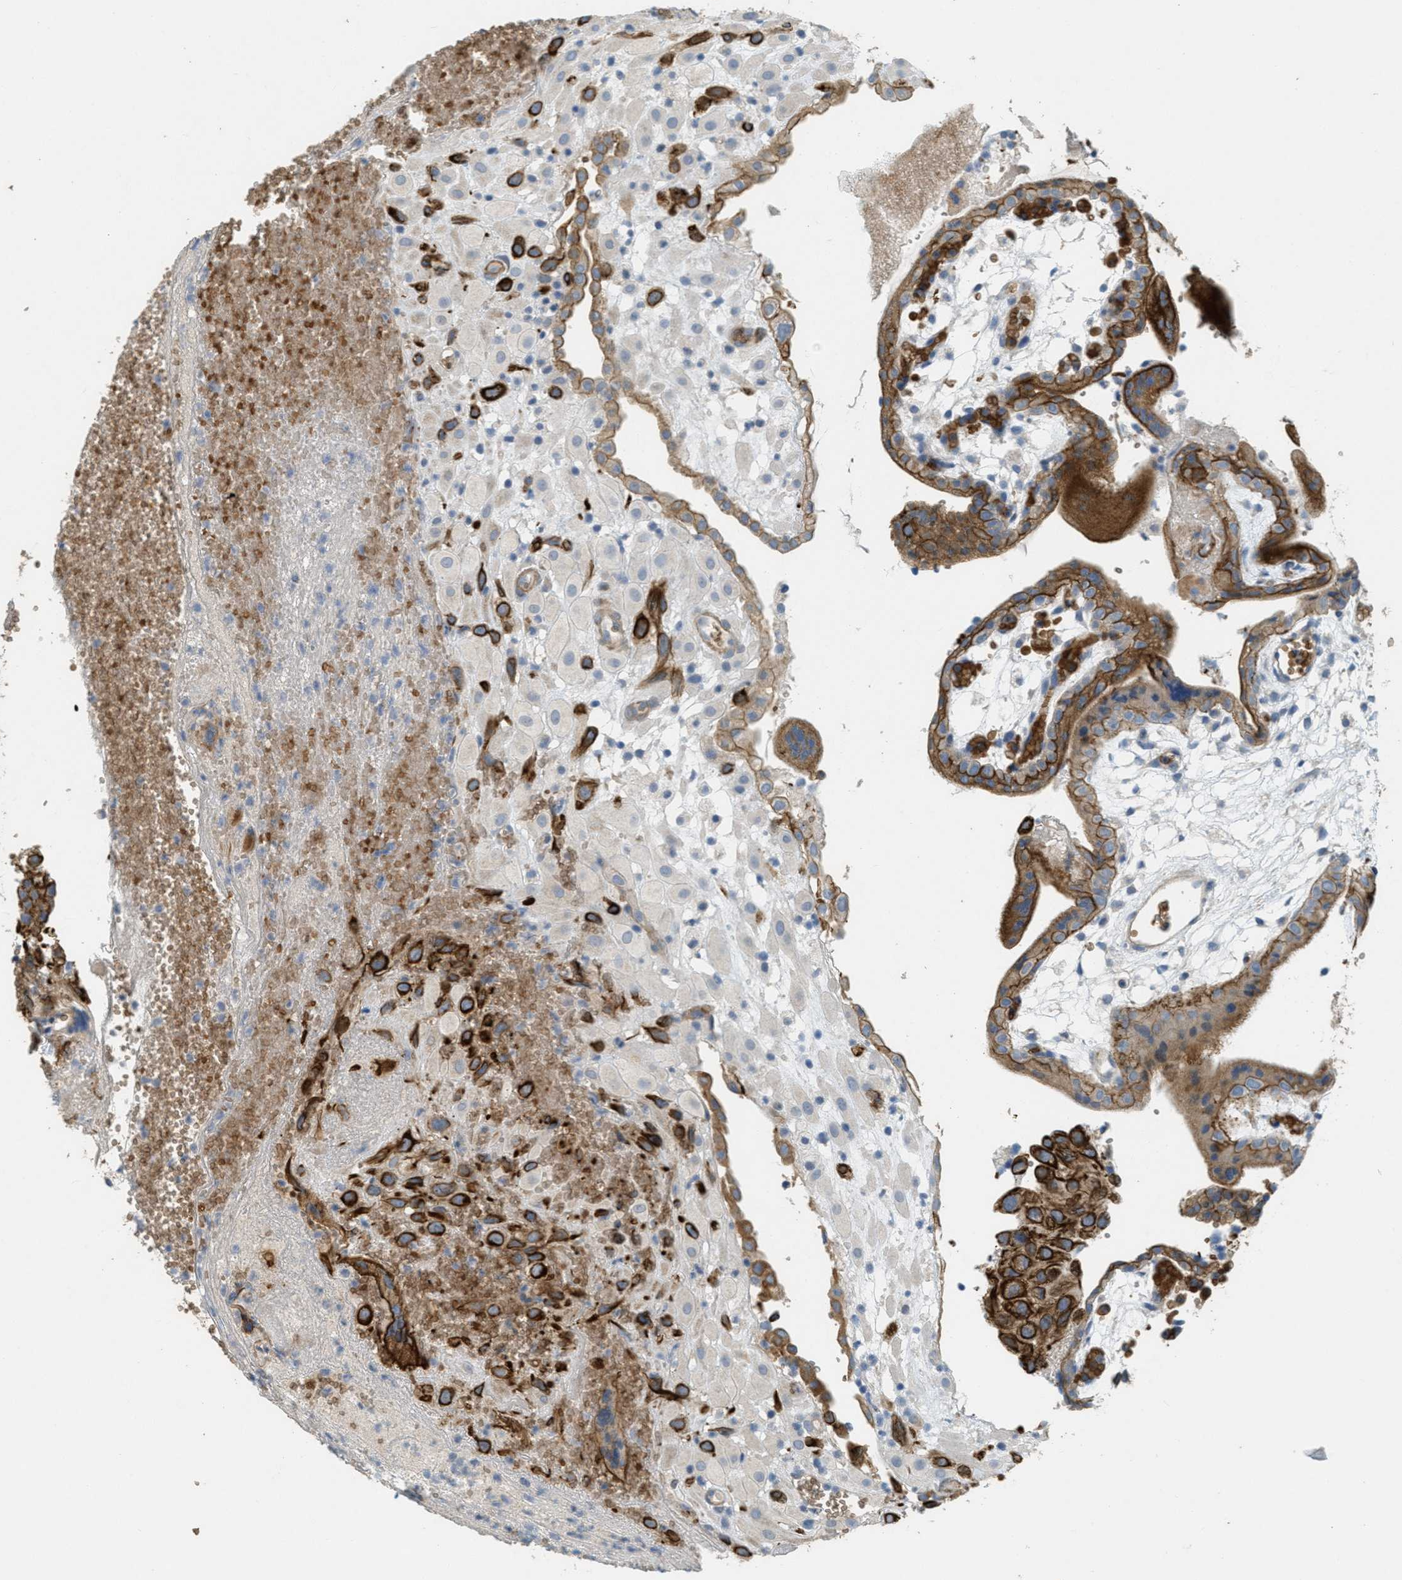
{"staining": {"intensity": "strong", "quantity": "<25%", "location": "cytoplasmic/membranous"}, "tissue": "placenta", "cell_type": "Decidual cells", "image_type": "normal", "snomed": [{"axis": "morphology", "description": "Normal tissue, NOS"}, {"axis": "topography", "description": "Placenta"}], "caption": "Immunohistochemistry histopathology image of unremarkable placenta: placenta stained using immunohistochemistry (IHC) exhibits medium levels of strong protein expression localized specifically in the cytoplasmic/membranous of decidual cells, appearing as a cytoplasmic/membranous brown color.", "gene": "MRS2", "patient": {"sex": "female", "age": 18}}